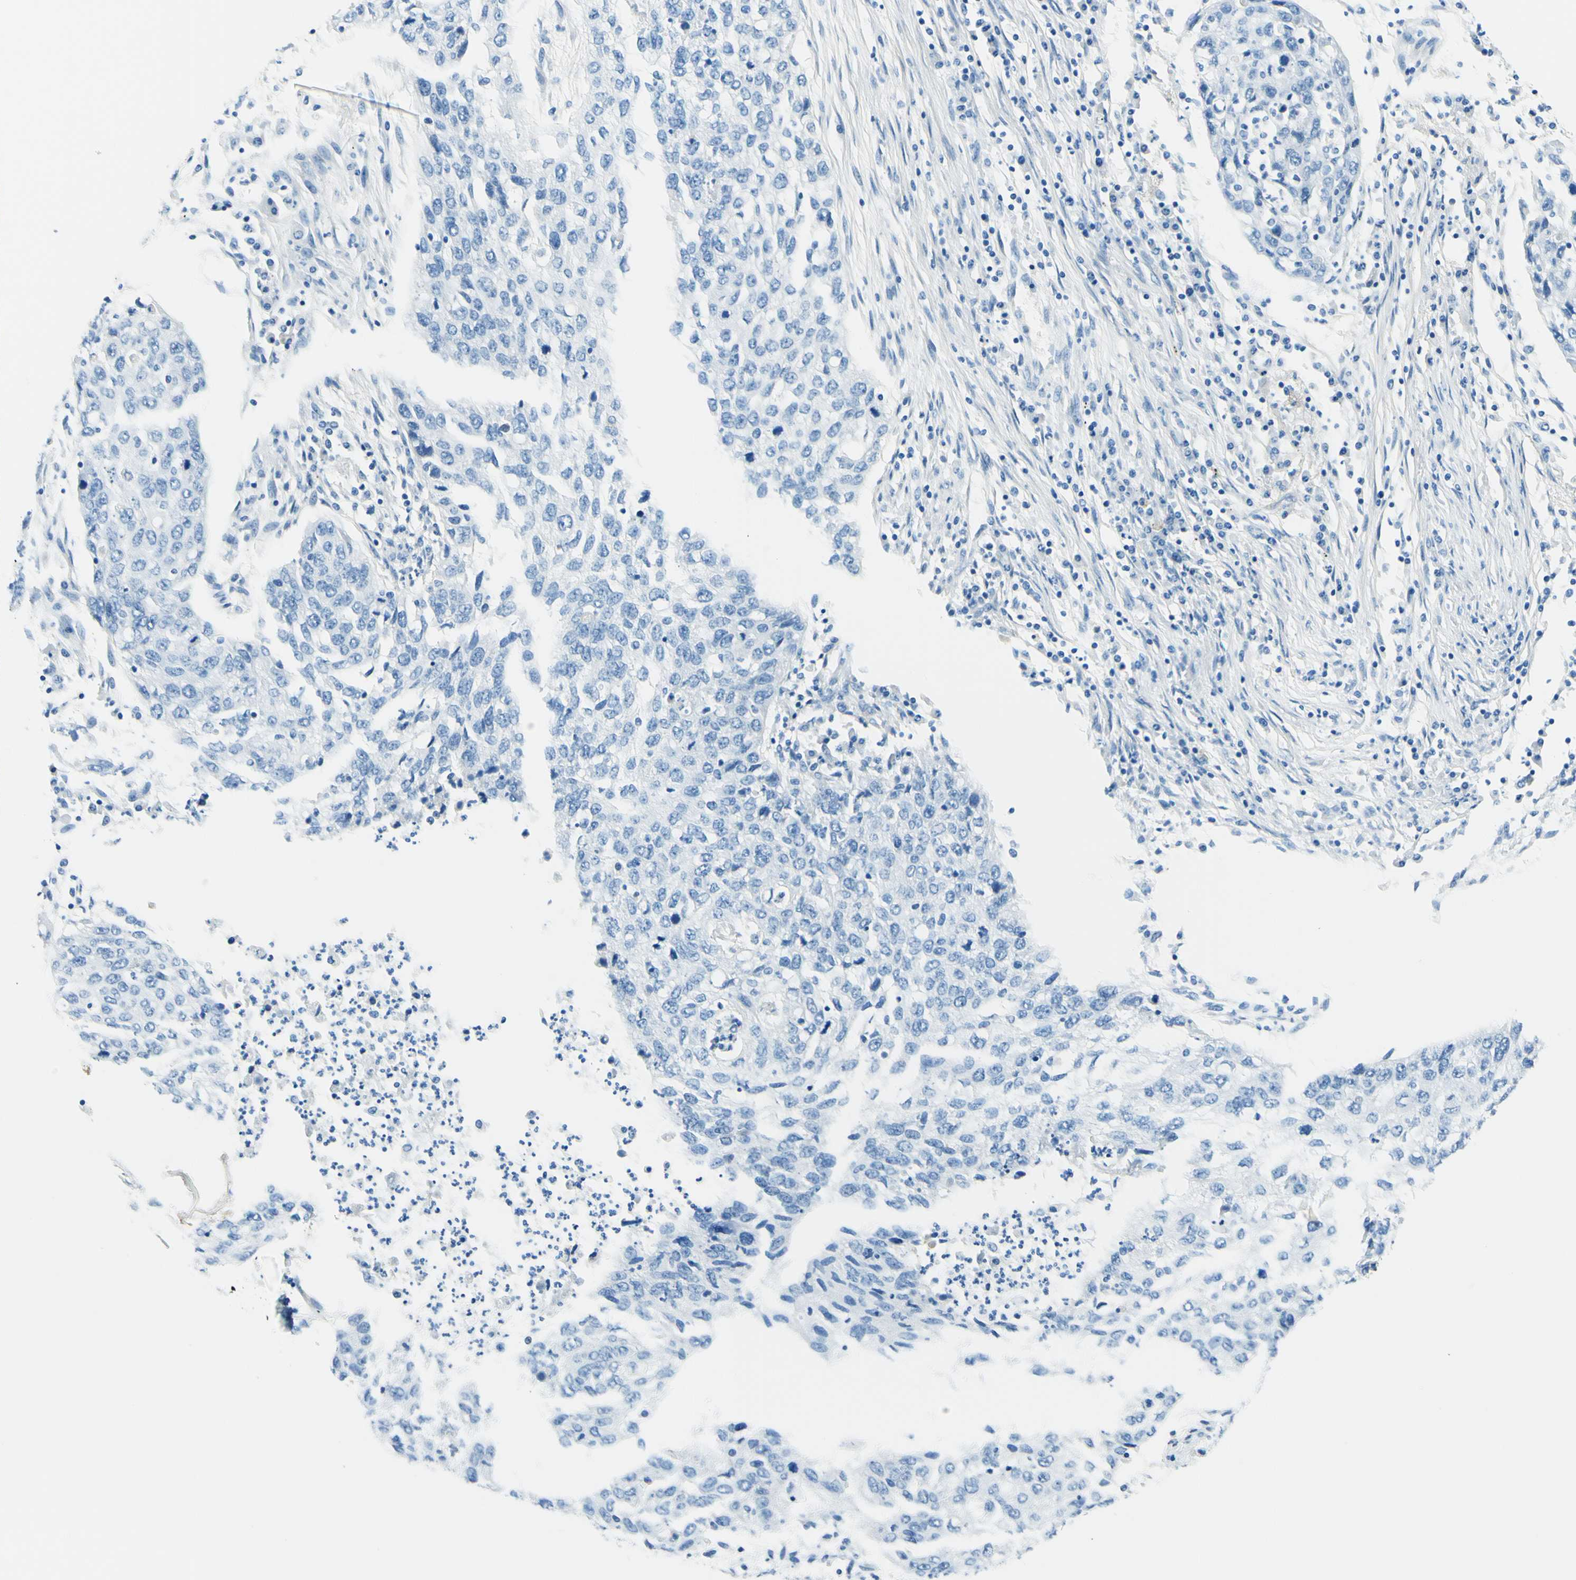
{"staining": {"intensity": "negative", "quantity": "none", "location": "none"}, "tissue": "lung cancer", "cell_type": "Tumor cells", "image_type": "cancer", "snomed": [{"axis": "morphology", "description": "Squamous cell carcinoma, NOS"}, {"axis": "topography", "description": "Lung"}], "caption": "An image of lung cancer (squamous cell carcinoma) stained for a protein shows no brown staining in tumor cells.", "gene": "PASD1", "patient": {"sex": "female", "age": 63}}